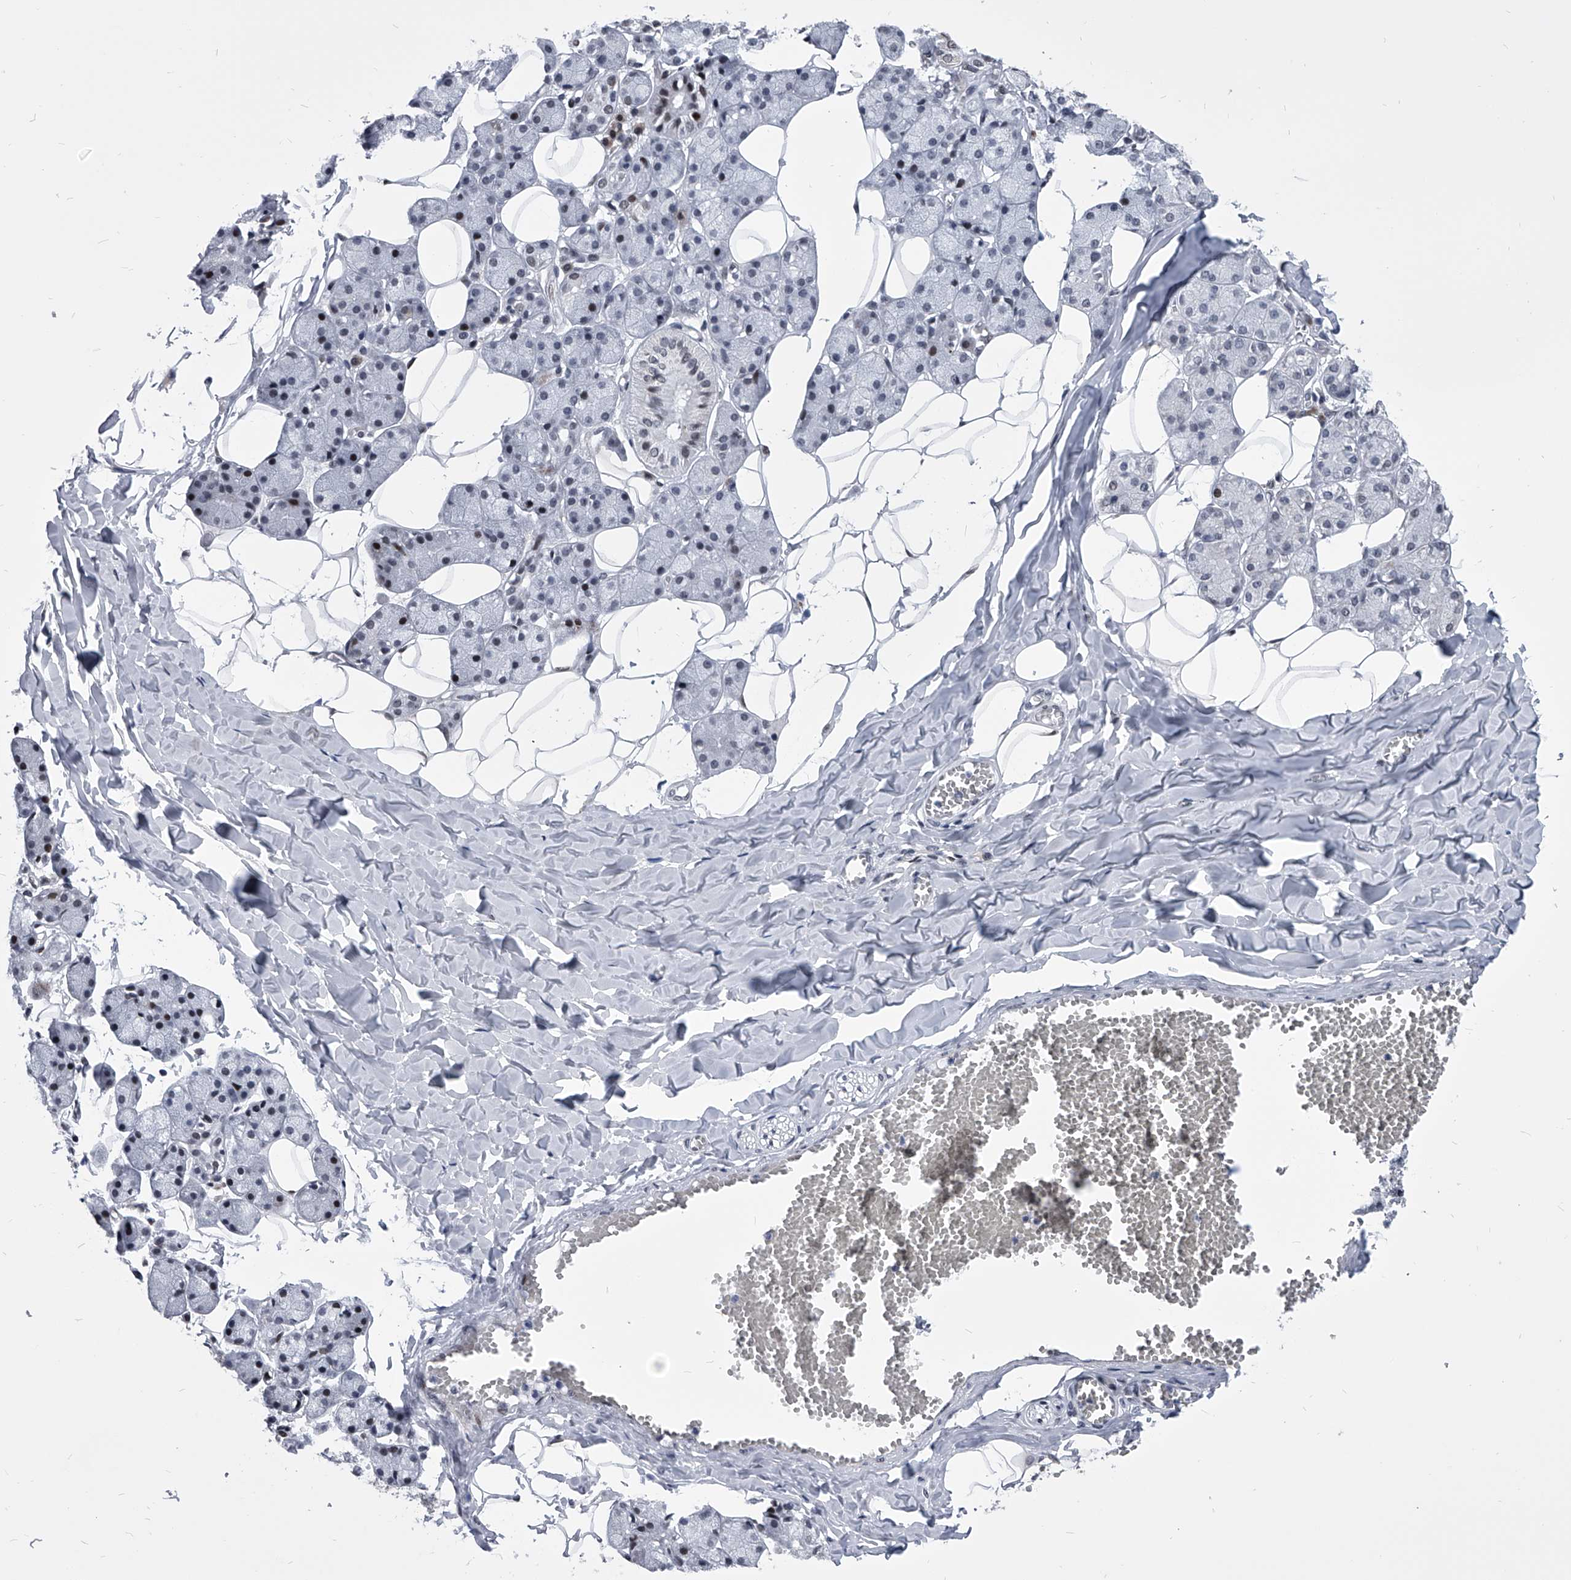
{"staining": {"intensity": "moderate", "quantity": "<25%", "location": "nuclear"}, "tissue": "salivary gland", "cell_type": "Glandular cells", "image_type": "normal", "snomed": [{"axis": "morphology", "description": "Normal tissue, NOS"}, {"axis": "topography", "description": "Salivary gland"}], "caption": "IHC of benign human salivary gland demonstrates low levels of moderate nuclear positivity in approximately <25% of glandular cells. (DAB IHC with brightfield microscopy, high magnification).", "gene": "CMTR1", "patient": {"sex": "female", "age": 33}}